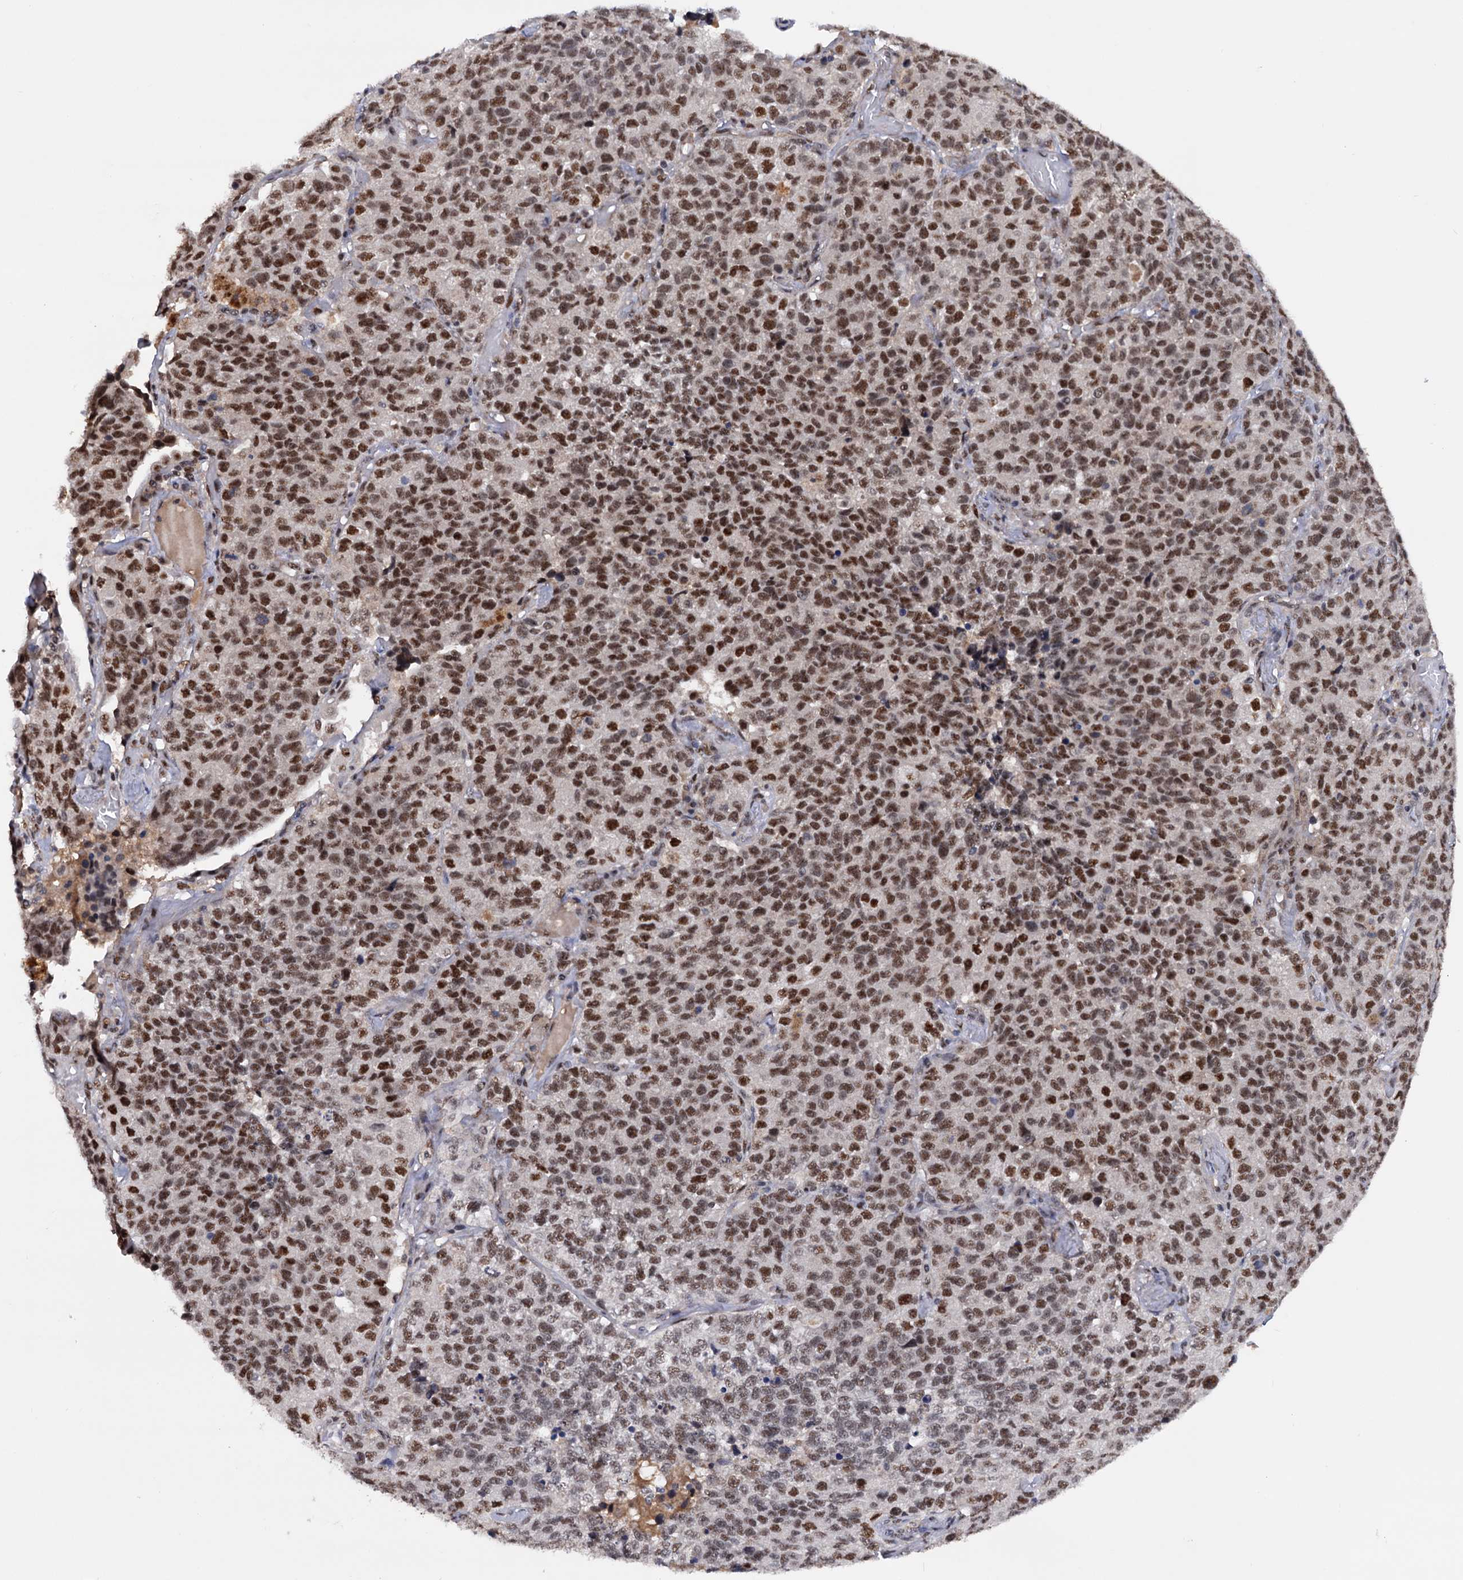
{"staining": {"intensity": "strong", "quantity": ">75%", "location": "nuclear"}, "tissue": "lung cancer", "cell_type": "Tumor cells", "image_type": "cancer", "snomed": [{"axis": "morphology", "description": "Adenocarcinoma, NOS"}, {"axis": "topography", "description": "Lung"}], "caption": "DAB immunohistochemical staining of lung cancer exhibits strong nuclear protein expression in approximately >75% of tumor cells.", "gene": "TBC1D12", "patient": {"sex": "male", "age": 49}}